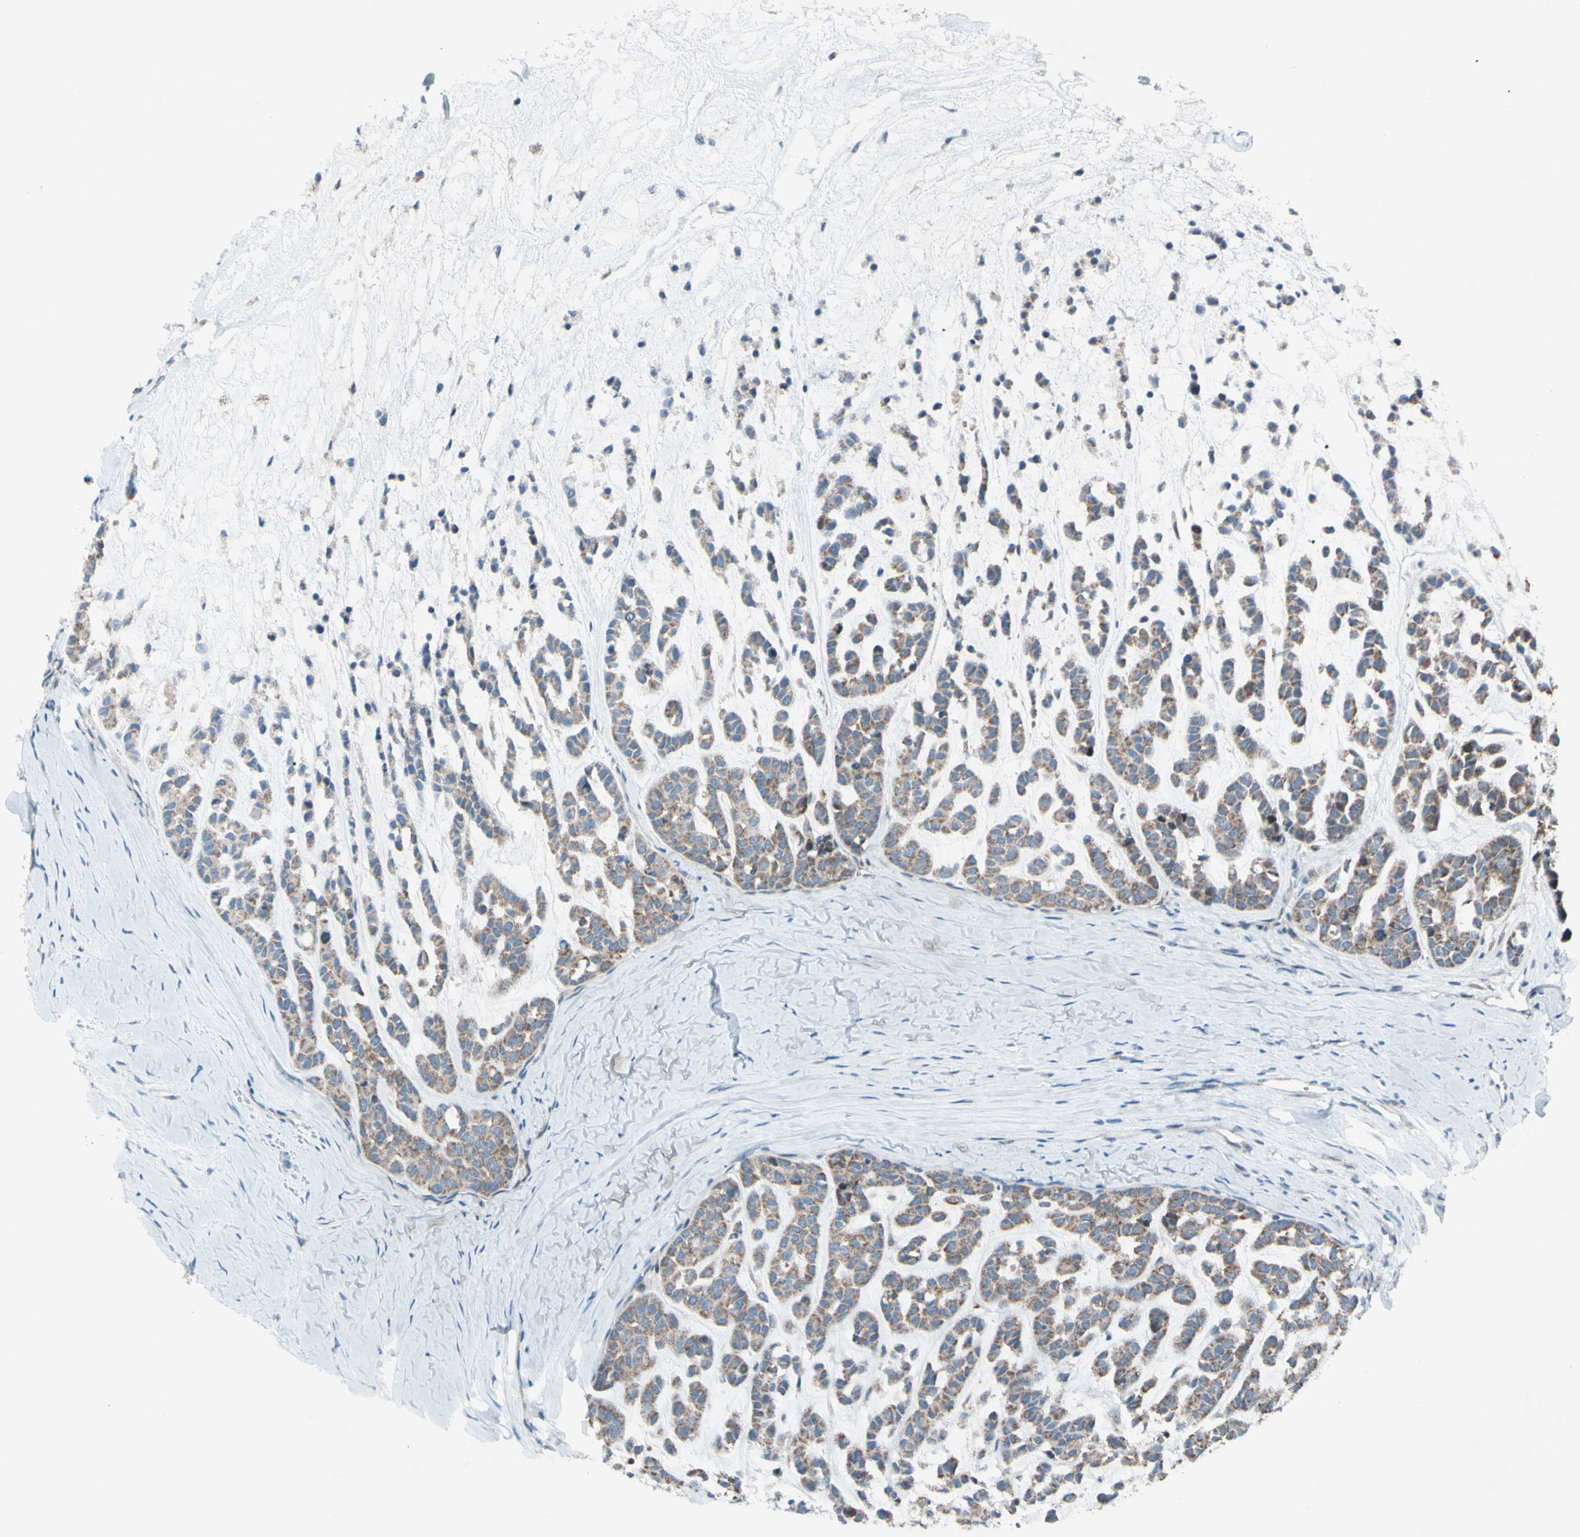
{"staining": {"intensity": "moderate", "quantity": ">75%", "location": "cytoplasmic/membranous"}, "tissue": "head and neck cancer", "cell_type": "Tumor cells", "image_type": "cancer", "snomed": [{"axis": "morphology", "description": "Adenocarcinoma, NOS"}, {"axis": "morphology", "description": "Adenoma, NOS"}, {"axis": "topography", "description": "Head-Neck"}], "caption": "There is medium levels of moderate cytoplasmic/membranous positivity in tumor cells of adenoma (head and neck), as demonstrated by immunohistochemical staining (brown color).", "gene": "ACOT8", "patient": {"sex": "female", "age": 55}}